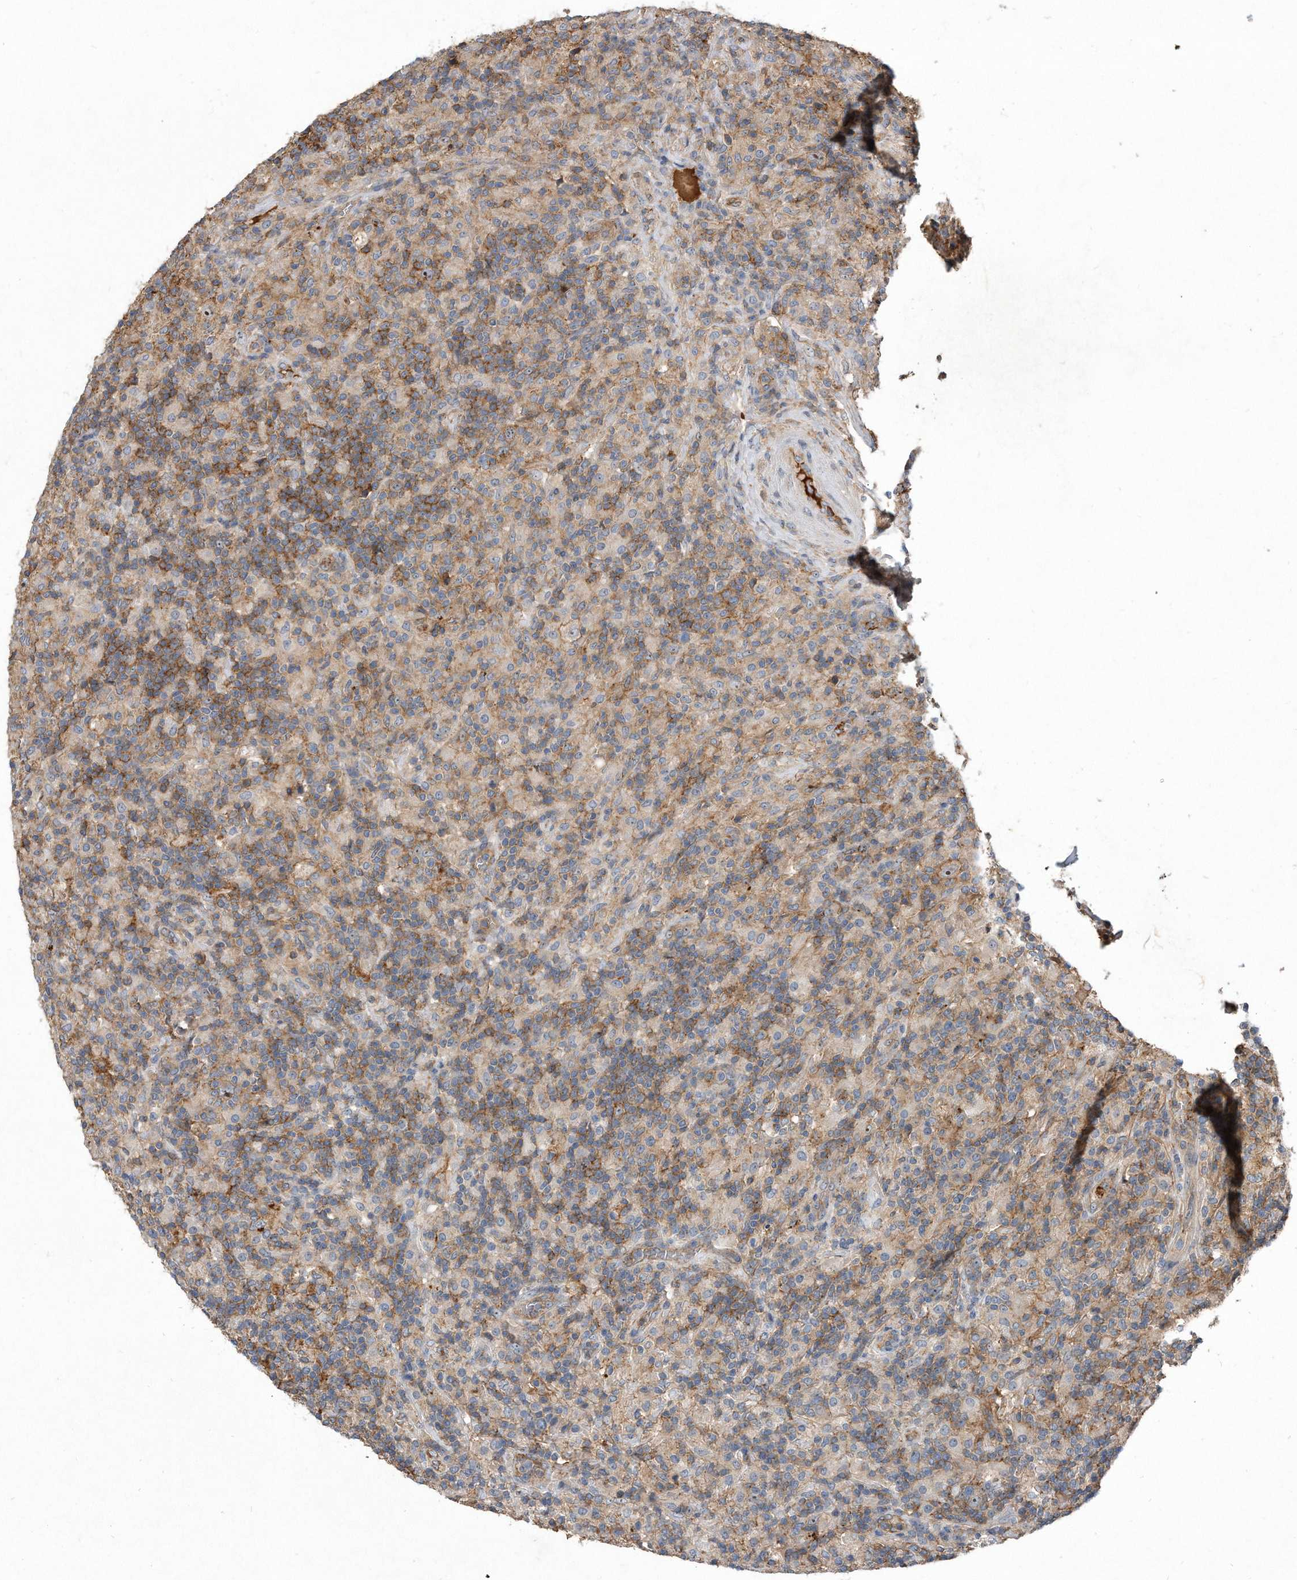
{"staining": {"intensity": "negative", "quantity": "none", "location": "none"}, "tissue": "lymphoma", "cell_type": "Tumor cells", "image_type": "cancer", "snomed": [{"axis": "morphology", "description": "Hodgkin's disease, NOS"}, {"axis": "topography", "description": "Lymph node"}], "caption": "The histopathology image exhibits no staining of tumor cells in Hodgkin's disease. (DAB (3,3'-diaminobenzidine) immunohistochemistry (IHC) visualized using brightfield microscopy, high magnification).", "gene": "PGBD2", "patient": {"sex": "male", "age": 70}}